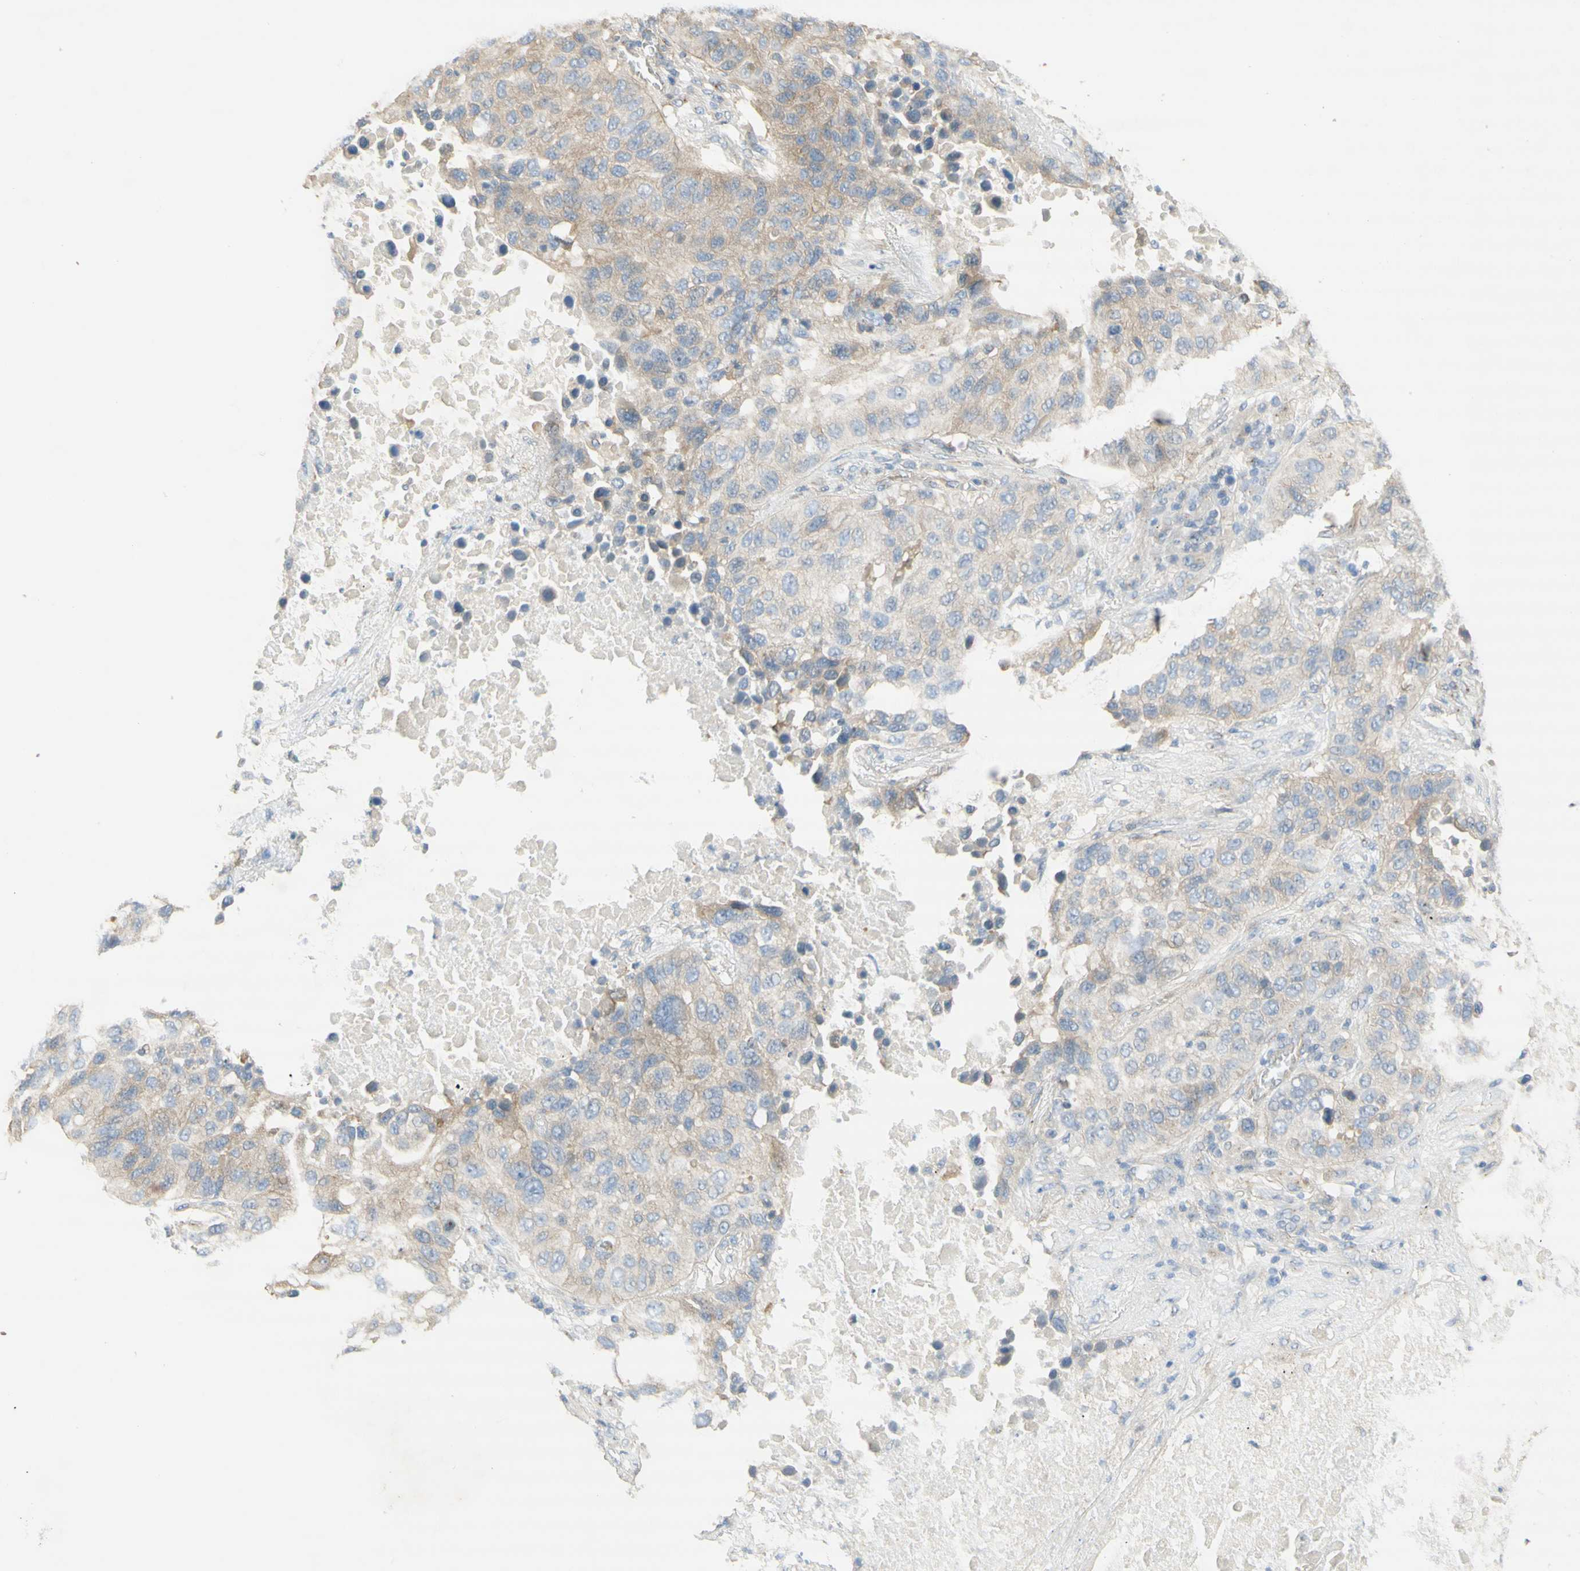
{"staining": {"intensity": "weak", "quantity": "<25%", "location": "cytoplasmic/membranous"}, "tissue": "lung cancer", "cell_type": "Tumor cells", "image_type": "cancer", "snomed": [{"axis": "morphology", "description": "Squamous cell carcinoma, NOS"}, {"axis": "topography", "description": "Lung"}], "caption": "There is no significant positivity in tumor cells of lung squamous cell carcinoma.", "gene": "DYNC1H1", "patient": {"sex": "male", "age": 57}}